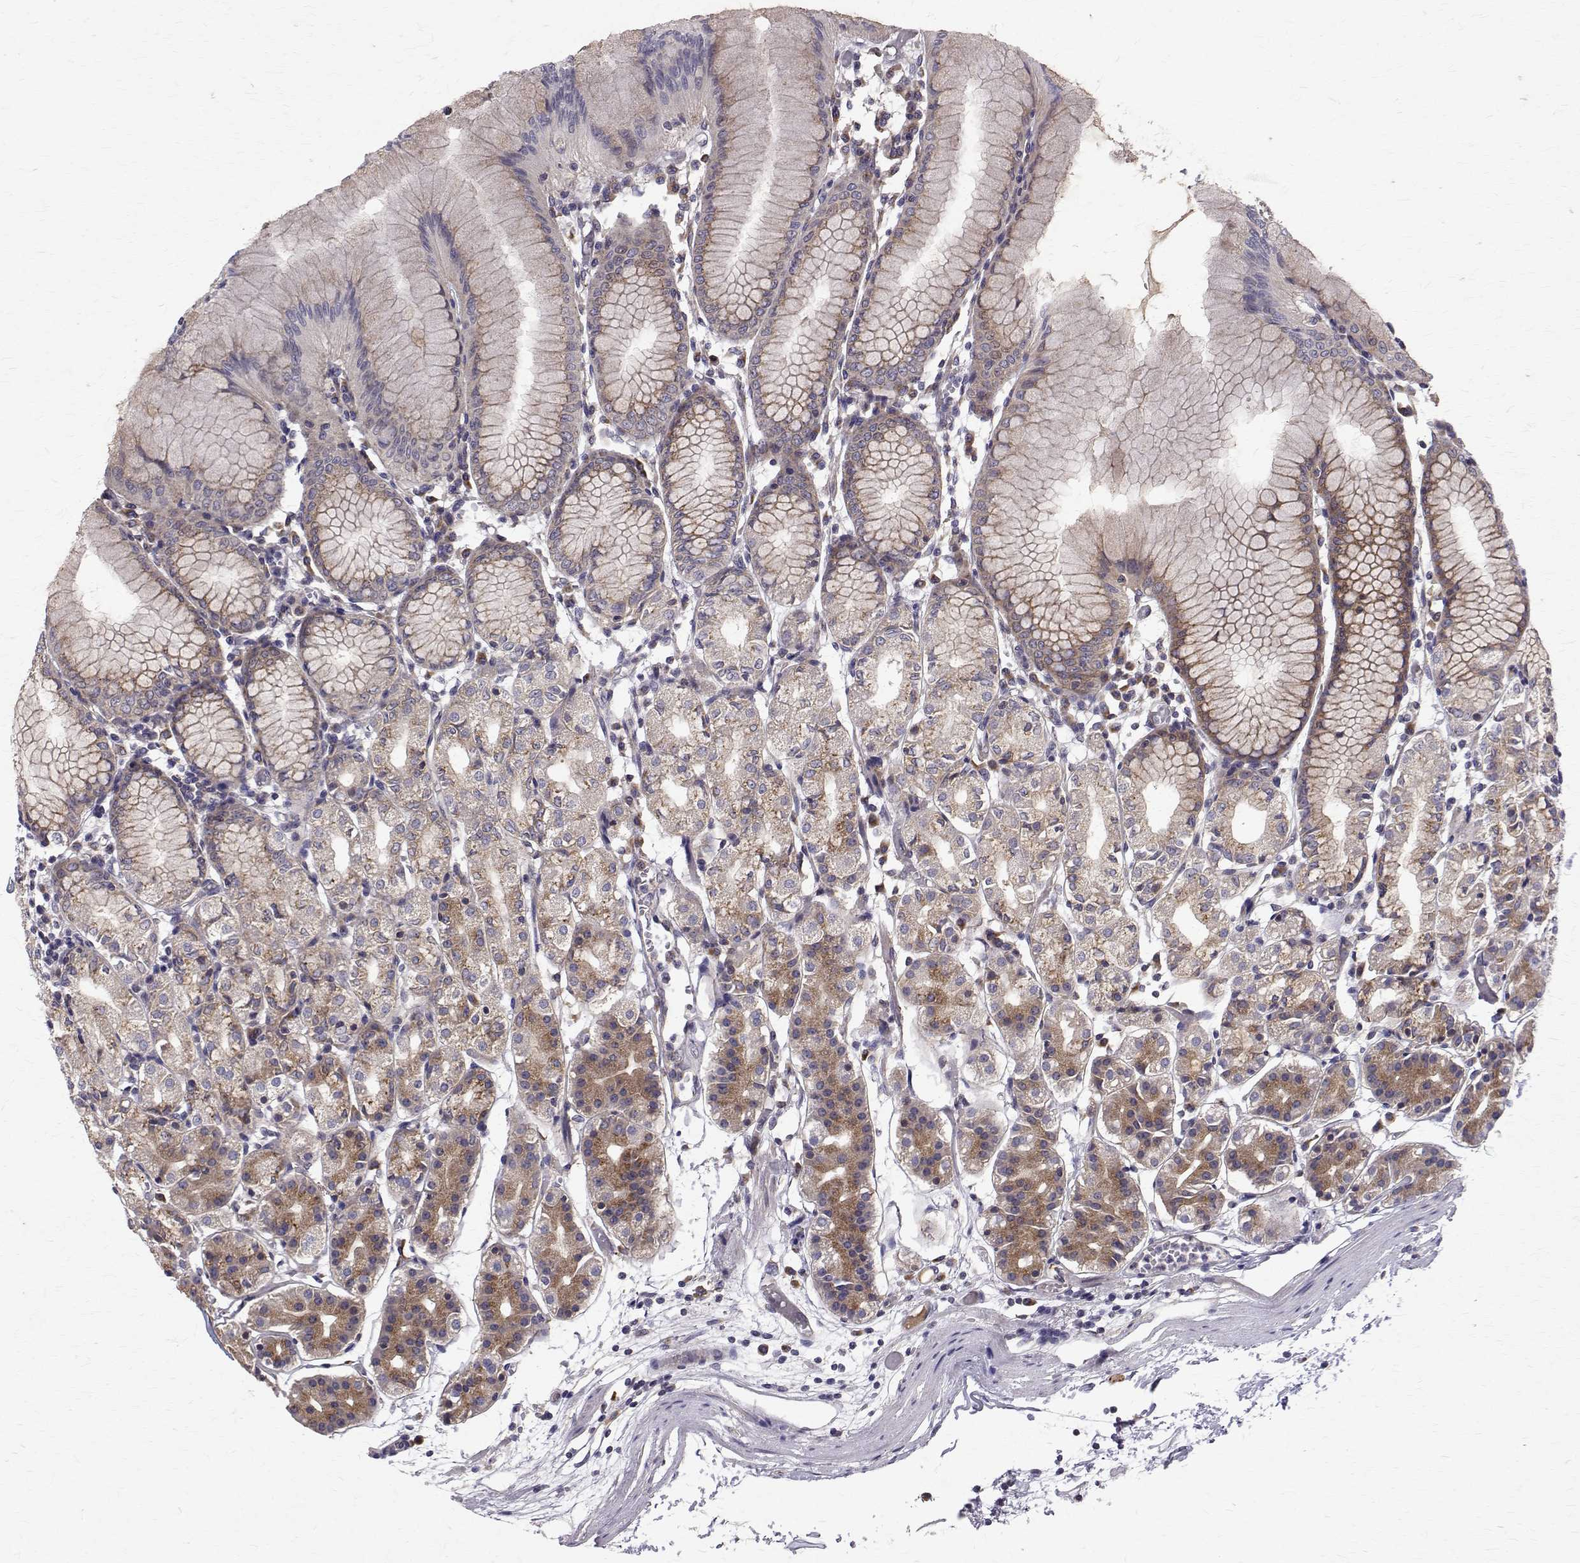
{"staining": {"intensity": "moderate", "quantity": "25%-75%", "location": "cytoplasmic/membranous"}, "tissue": "stomach", "cell_type": "Glandular cells", "image_type": "normal", "snomed": [{"axis": "morphology", "description": "Normal tissue, NOS"}, {"axis": "topography", "description": "Stomach"}], "caption": "Moderate cytoplasmic/membranous expression is appreciated in approximately 25%-75% of glandular cells in unremarkable stomach.", "gene": "ARFGAP1", "patient": {"sex": "female", "age": 57}}